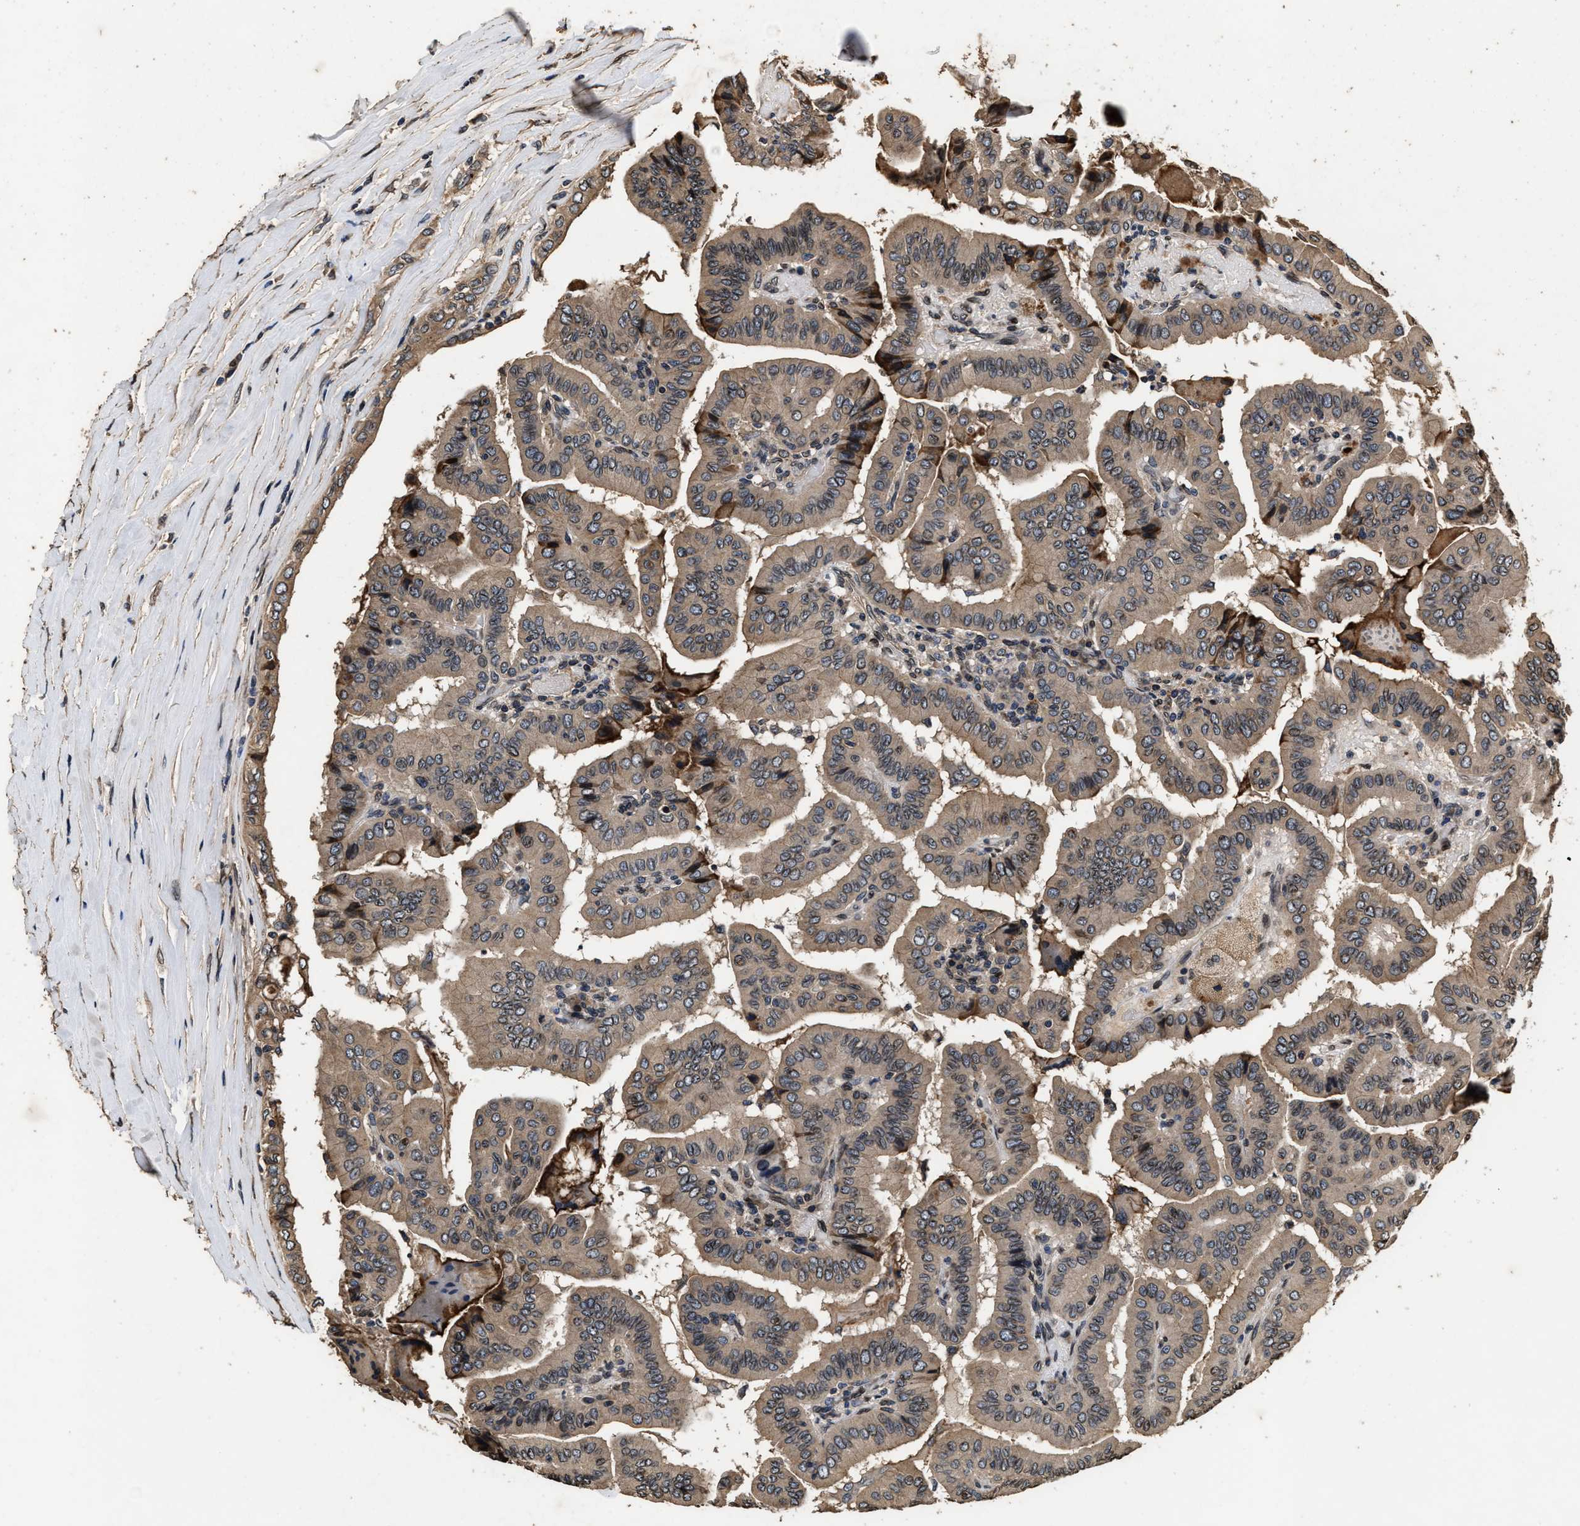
{"staining": {"intensity": "moderate", "quantity": ">75%", "location": "cytoplasmic/membranous"}, "tissue": "thyroid cancer", "cell_type": "Tumor cells", "image_type": "cancer", "snomed": [{"axis": "morphology", "description": "Papillary adenocarcinoma, NOS"}, {"axis": "topography", "description": "Thyroid gland"}], "caption": "An immunohistochemistry (IHC) image of tumor tissue is shown. Protein staining in brown highlights moderate cytoplasmic/membranous positivity in papillary adenocarcinoma (thyroid) within tumor cells. Ihc stains the protein in brown and the nuclei are stained blue.", "gene": "ACCS", "patient": {"sex": "male", "age": 33}}